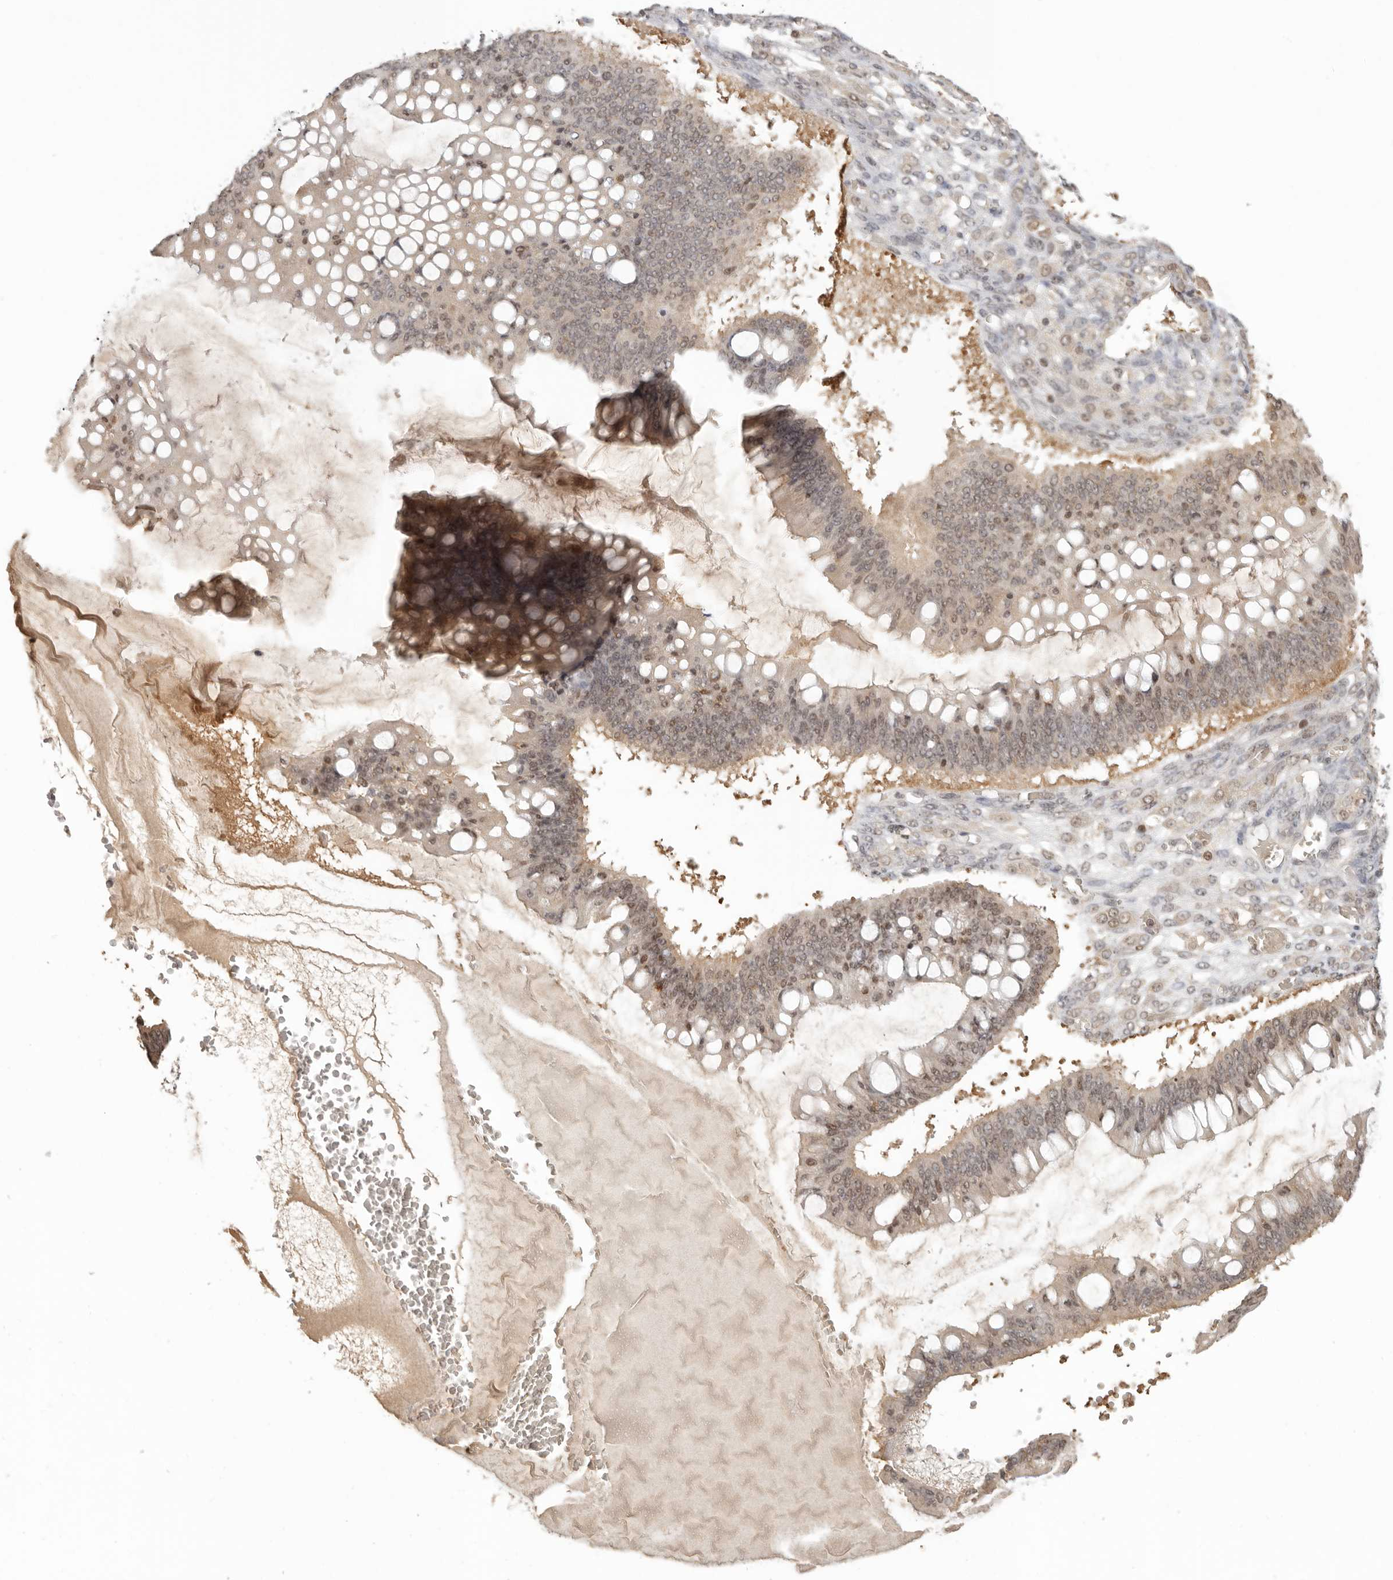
{"staining": {"intensity": "weak", "quantity": "25%-75%", "location": "cytoplasmic/membranous,nuclear"}, "tissue": "ovarian cancer", "cell_type": "Tumor cells", "image_type": "cancer", "snomed": [{"axis": "morphology", "description": "Cystadenocarcinoma, mucinous, NOS"}, {"axis": "topography", "description": "Ovary"}], "caption": "Ovarian cancer (mucinous cystadenocarcinoma) stained with immunohistochemistry demonstrates weak cytoplasmic/membranous and nuclear positivity in about 25%-75% of tumor cells.", "gene": "PSMA5", "patient": {"sex": "female", "age": 73}}